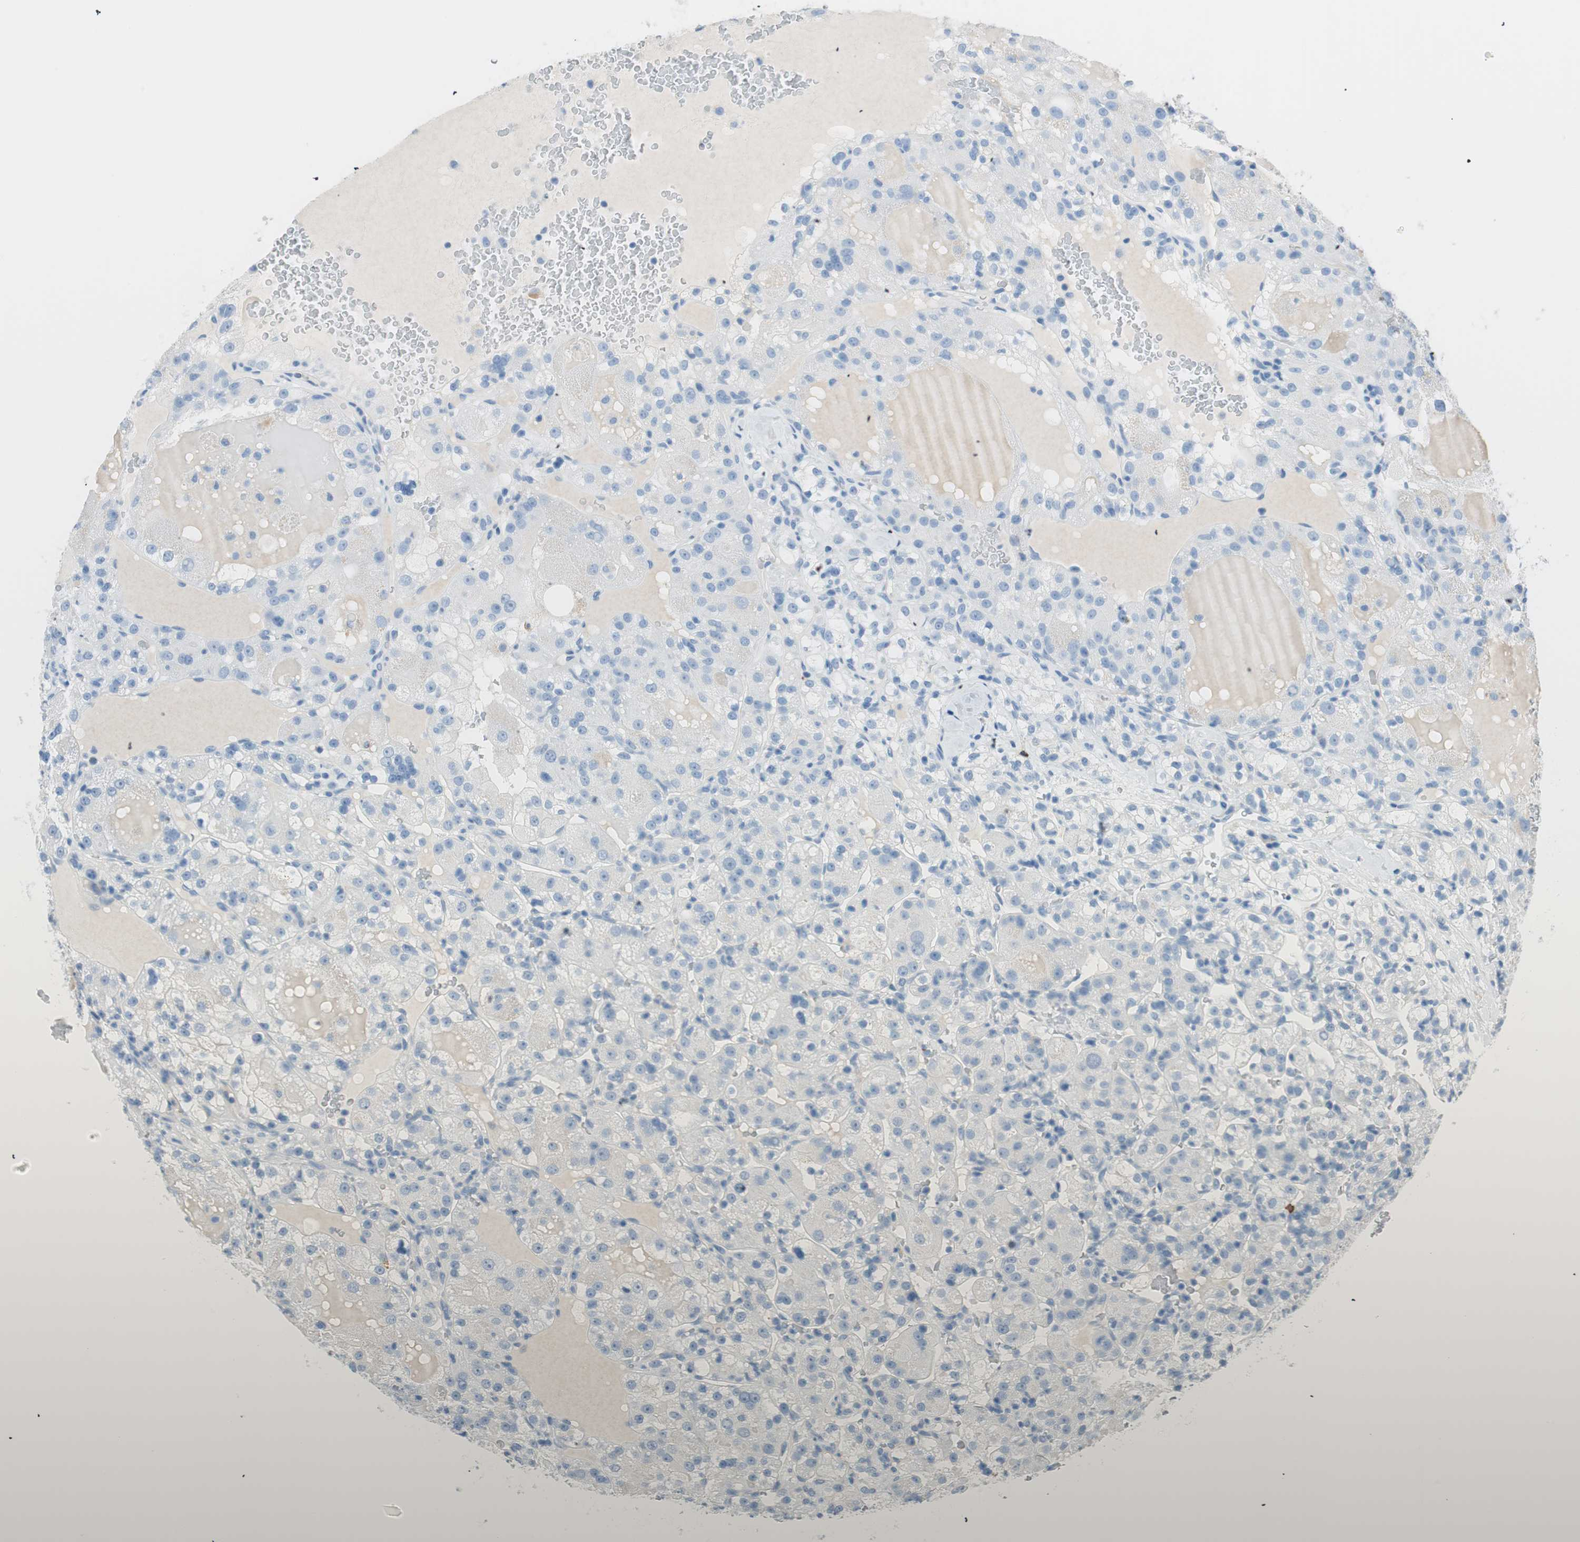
{"staining": {"intensity": "negative", "quantity": "none", "location": "none"}, "tissue": "renal cancer", "cell_type": "Tumor cells", "image_type": "cancer", "snomed": [{"axis": "morphology", "description": "Normal tissue, NOS"}, {"axis": "morphology", "description": "Adenocarcinoma, NOS"}, {"axis": "topography", "description": "Kidney"}], "caption": "Renal cancer (adenocarcinoma) was stained to show a protein in brown. There is no significant expression in tumor cells. (DAB (3,3'-diaminobenzidine) IHC, high magnification).", "gene": "TNFRSF13C", "patient": {"sex": "male", "age": 61}}